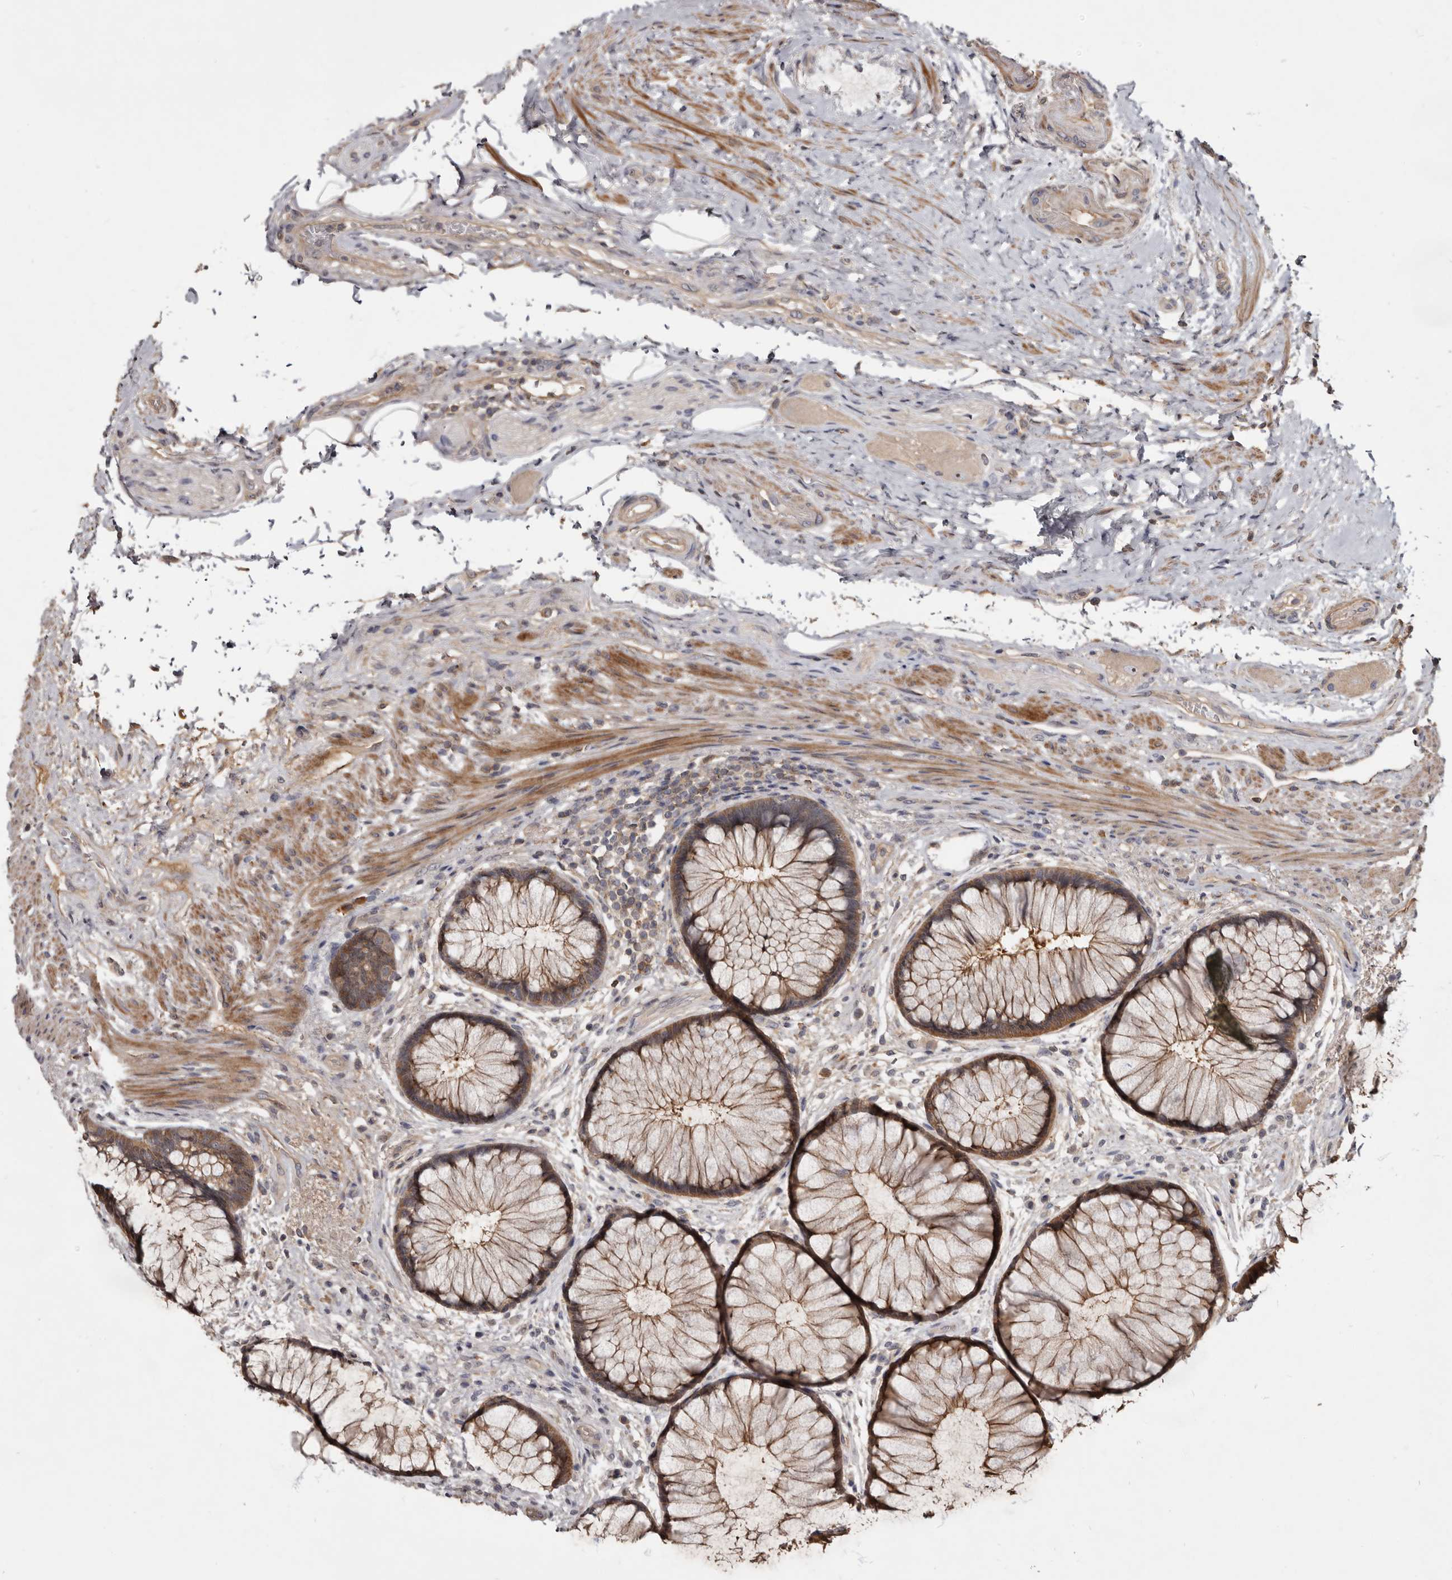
{"staining": {"intensity": "moderate", "quantity": ">75%", "location": "cytoplasmic/membranous"}, "tissue": "rectum", "cell_type": "Glandular cells", "image_type": "normal", "snomed": [{"axis": "morphology", "description": "Normal tissue, NOS"}, {"axis": "topography", "description": "Rectum"}], "caption": "Brown immunohistochemical staining in normal human rectum shows moderate cytoplasmic/membranous positivity in about >75% of glandular cells. (brown staining indicates protein expression, while blue staining denotes nuclei).", "gene": "TTC39A", "patient": {"sex": "male", "age": 51}}